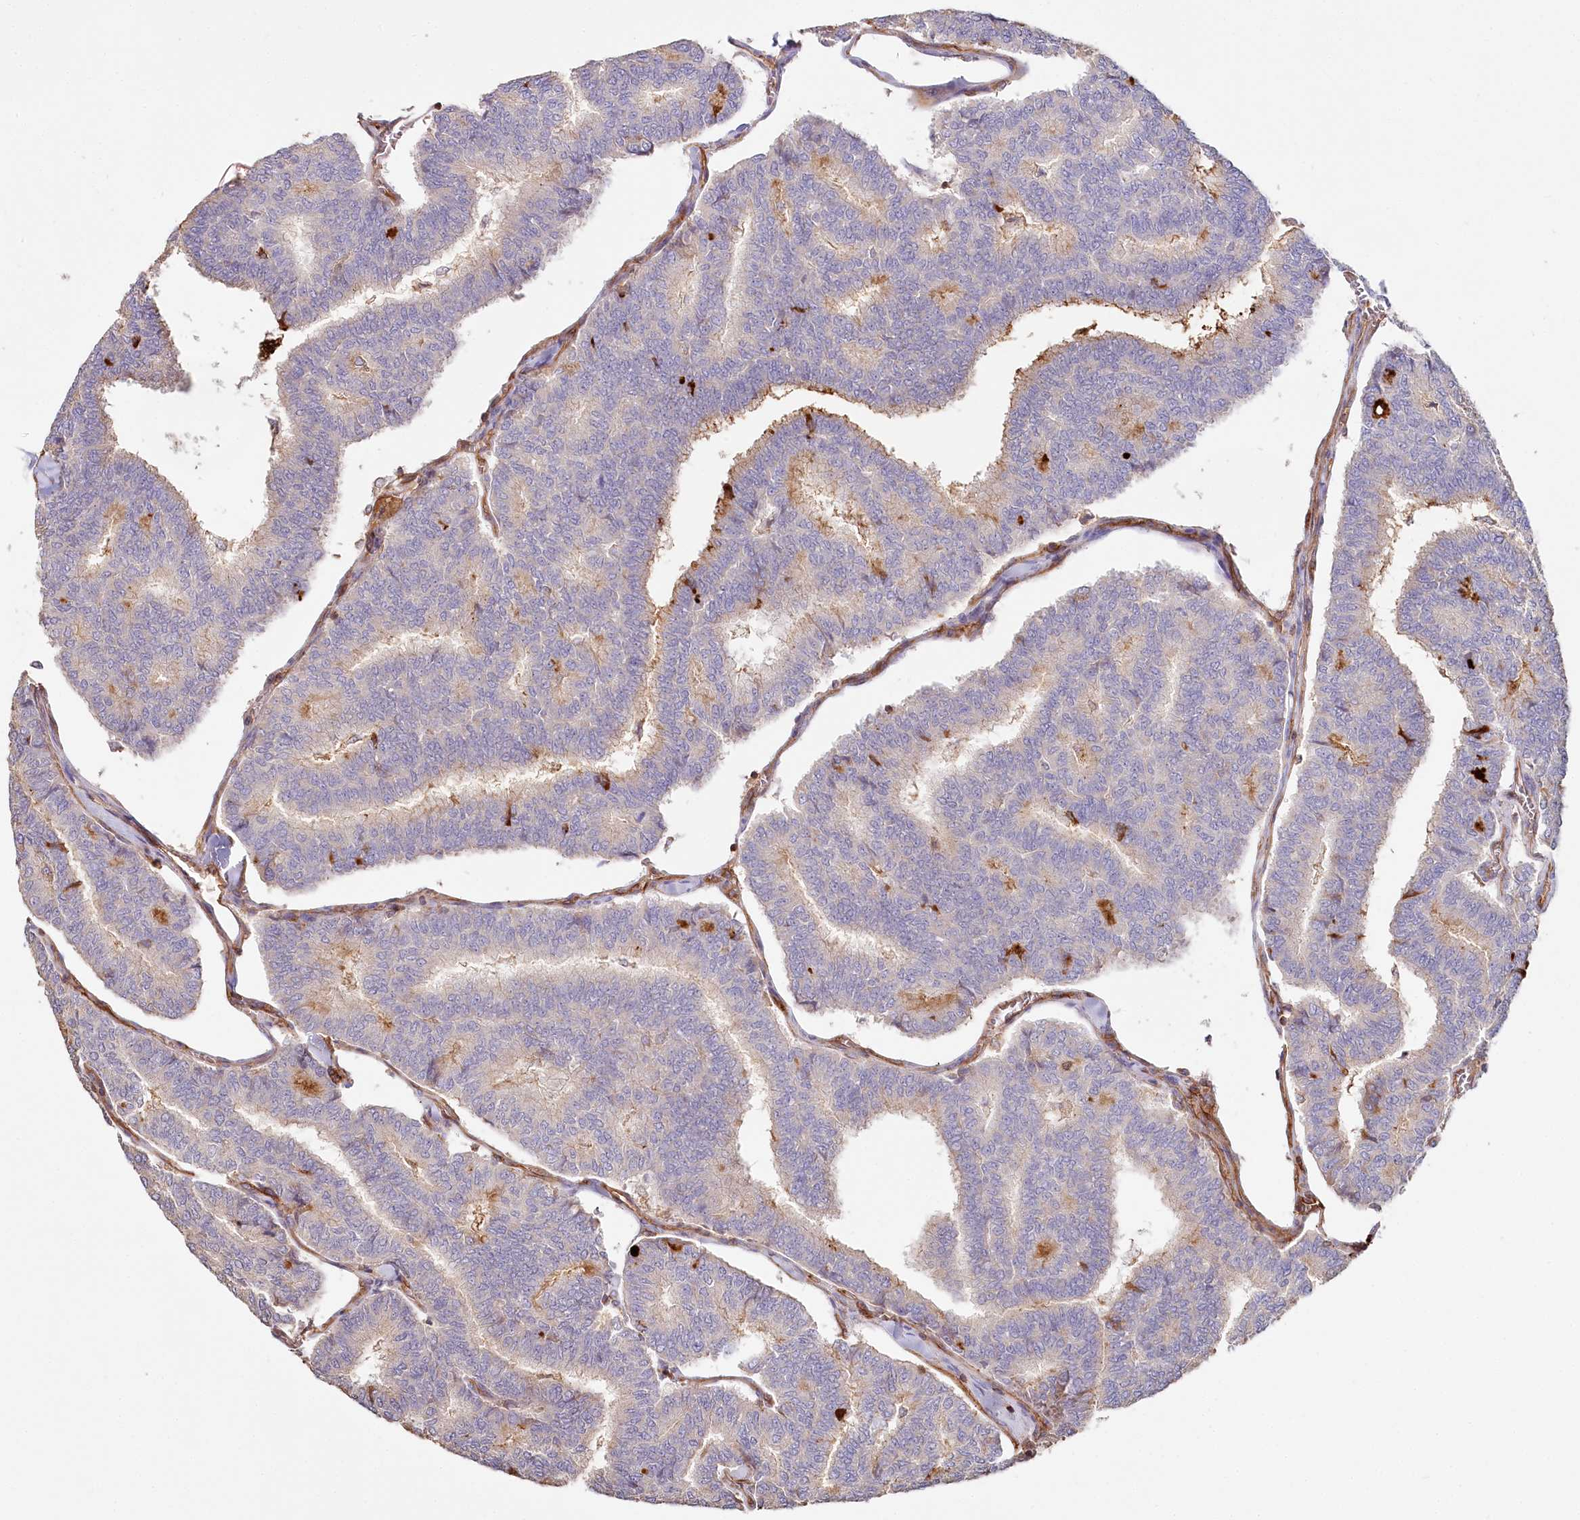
{"staining": {"intensity": "weak", "quantity": "<25%", "location": "cytoplasmic/membranous"}, "tissue": "thyroid cancer", "cell_type": "Tumor cells", "image_type": "cancer", "snomed": [{"axis": "morphology", "description": "Papillary adenocarcinoma, NOS"}, {"axis": "topography", "description": "Thyroid gland"}], "caption": "Papillary adenocarcinoma (thyroid) was stained to show a protein in brown. There is no significant expression in tumor cells.", "gene": "RBP5", "patient": {"sex": "female", "age": 35}}